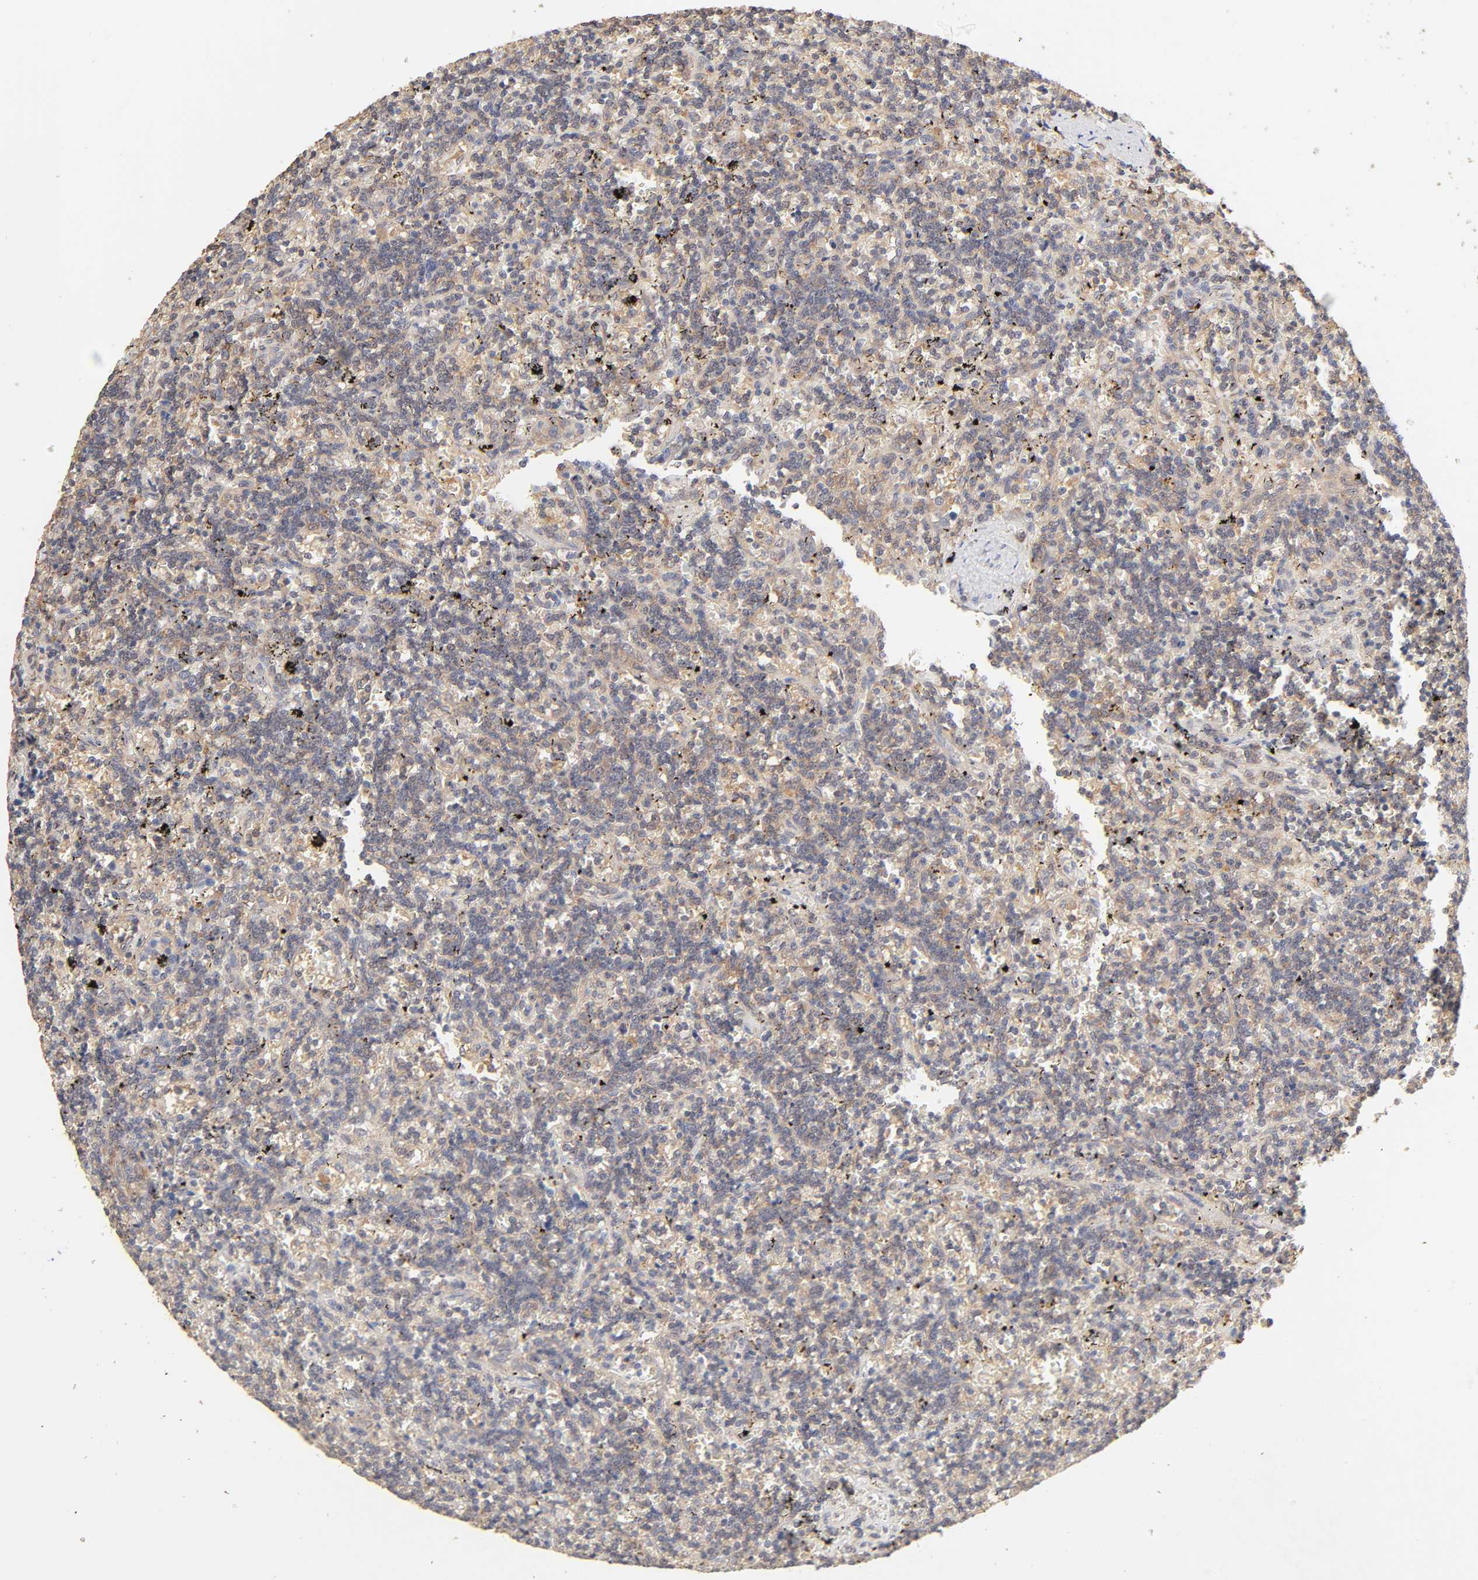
{"staining": {"intensity": "negative", "quantity": "none", "location": "none"}, "tissue": "lymphoma", "cell_type": "Tumor cells", "image_type": "cancer", "snomed": [{"axis": "morphology", "description": "Malignant lymphoma, non-Hodgkin's type, Low grade"}, {"axis": "topography", "description": "Spleen"}], "caption": "High magnification brightfield microscopy of lymphoma stained with DAB (3,3'-diaminobenzidine) (brown) and counterstained with hematoxylin (blue): tumor cells show no significant staining.", "gene": "AP1G2", "patient": {"sex": "male", "age": 60}}